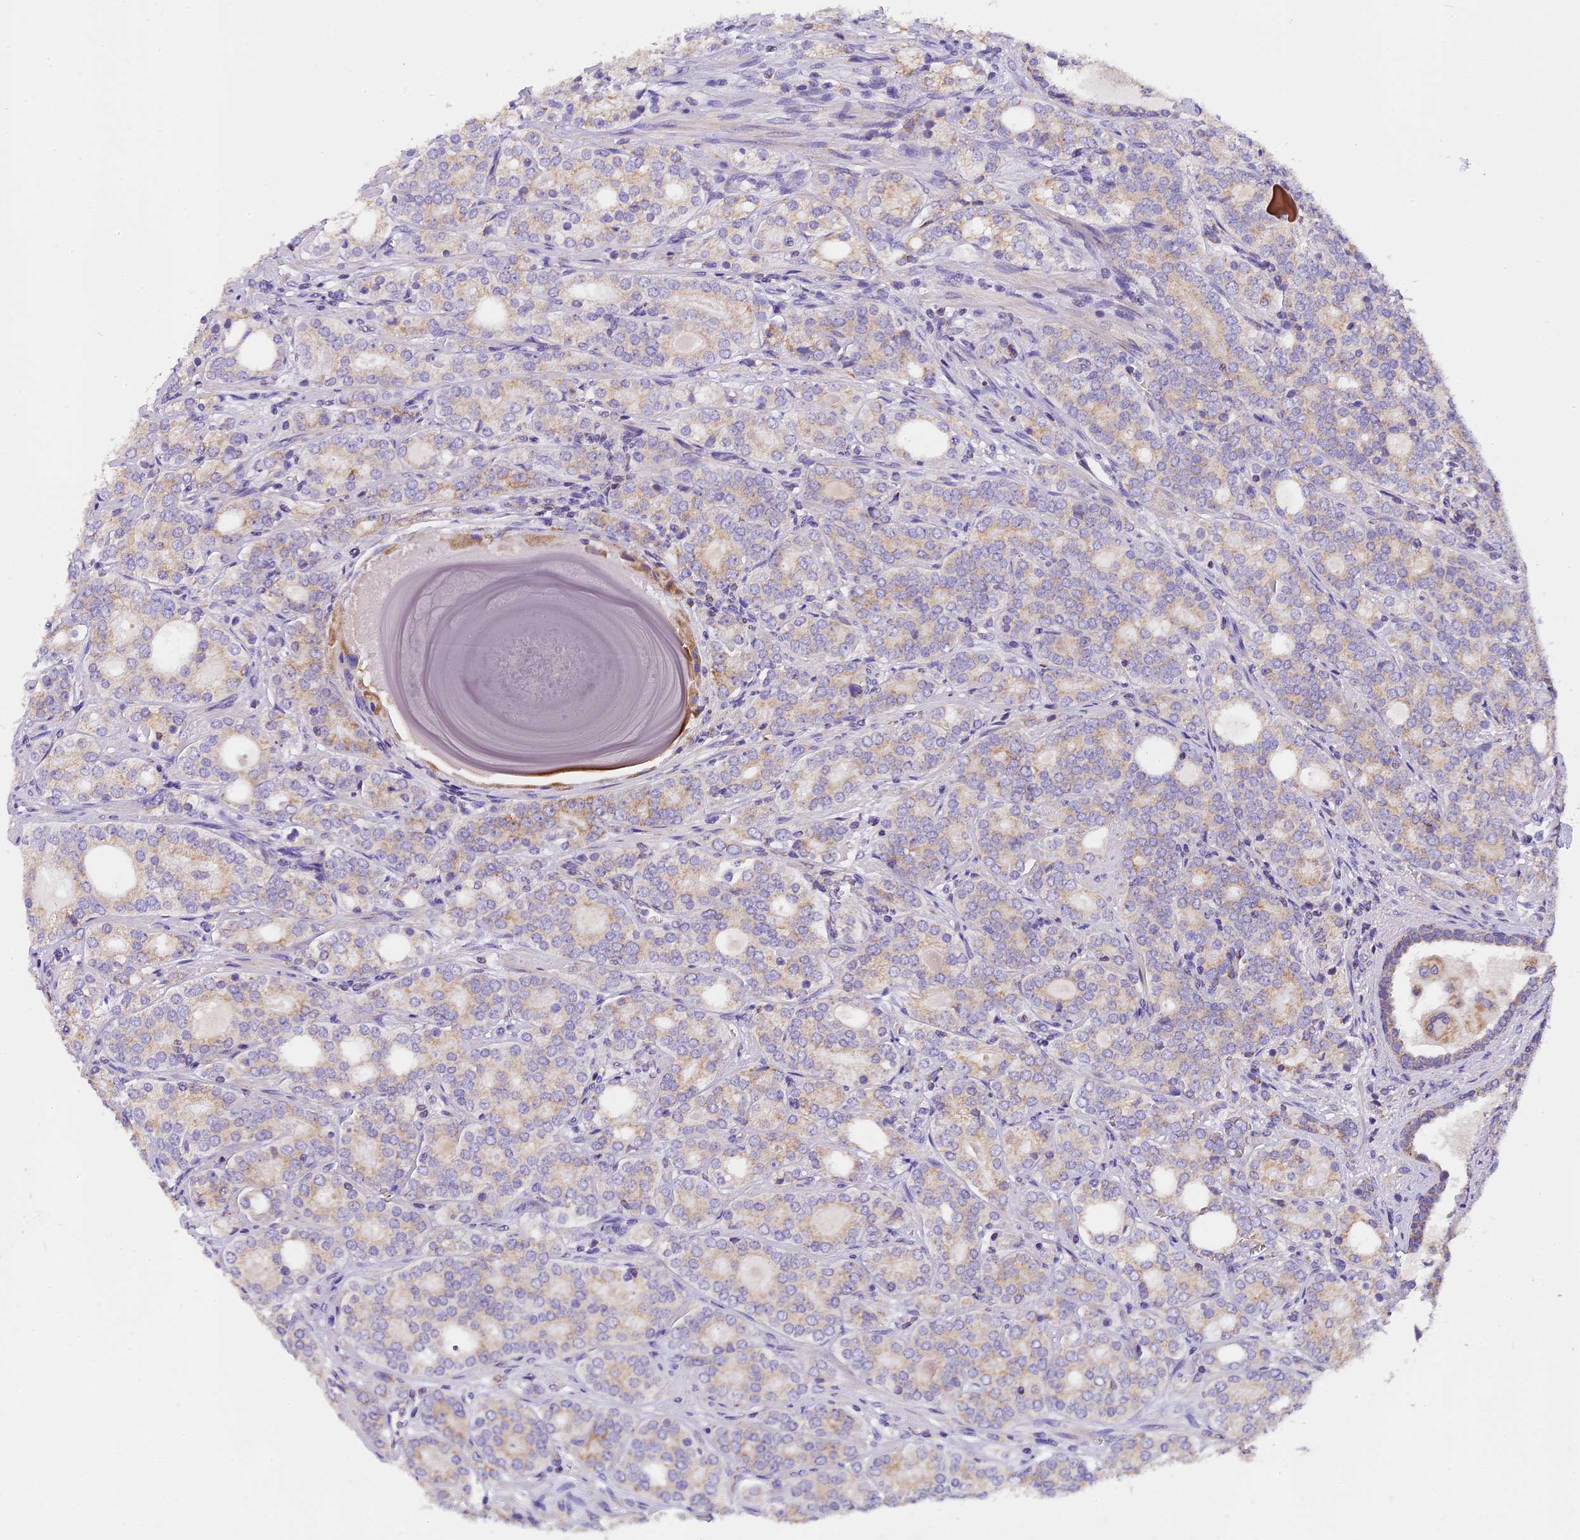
{"staining": {"intensity": "moderate", "quantity": "25%-75%", "location": "cytoplasmic/membranous"}, "tissue": "prostate cancer", "cell_type": "Tumor cells", "image_type": "cancer", "snomed": [{"axis": "morphology", "description": "Adenocarcinoma, High grade"}, {"axis": "topography", "description": "Prostate"}], "caption": "Immunohistochemistry of human prostate cancer (adenocarcinoma (high-grade)) demonstrates medium levels of moderate cytoplasmic/membranous positivity in about 25%-75% of tumor cells.", "gene": "MGME1", "patient": {"sex": "male", "age": 64}}